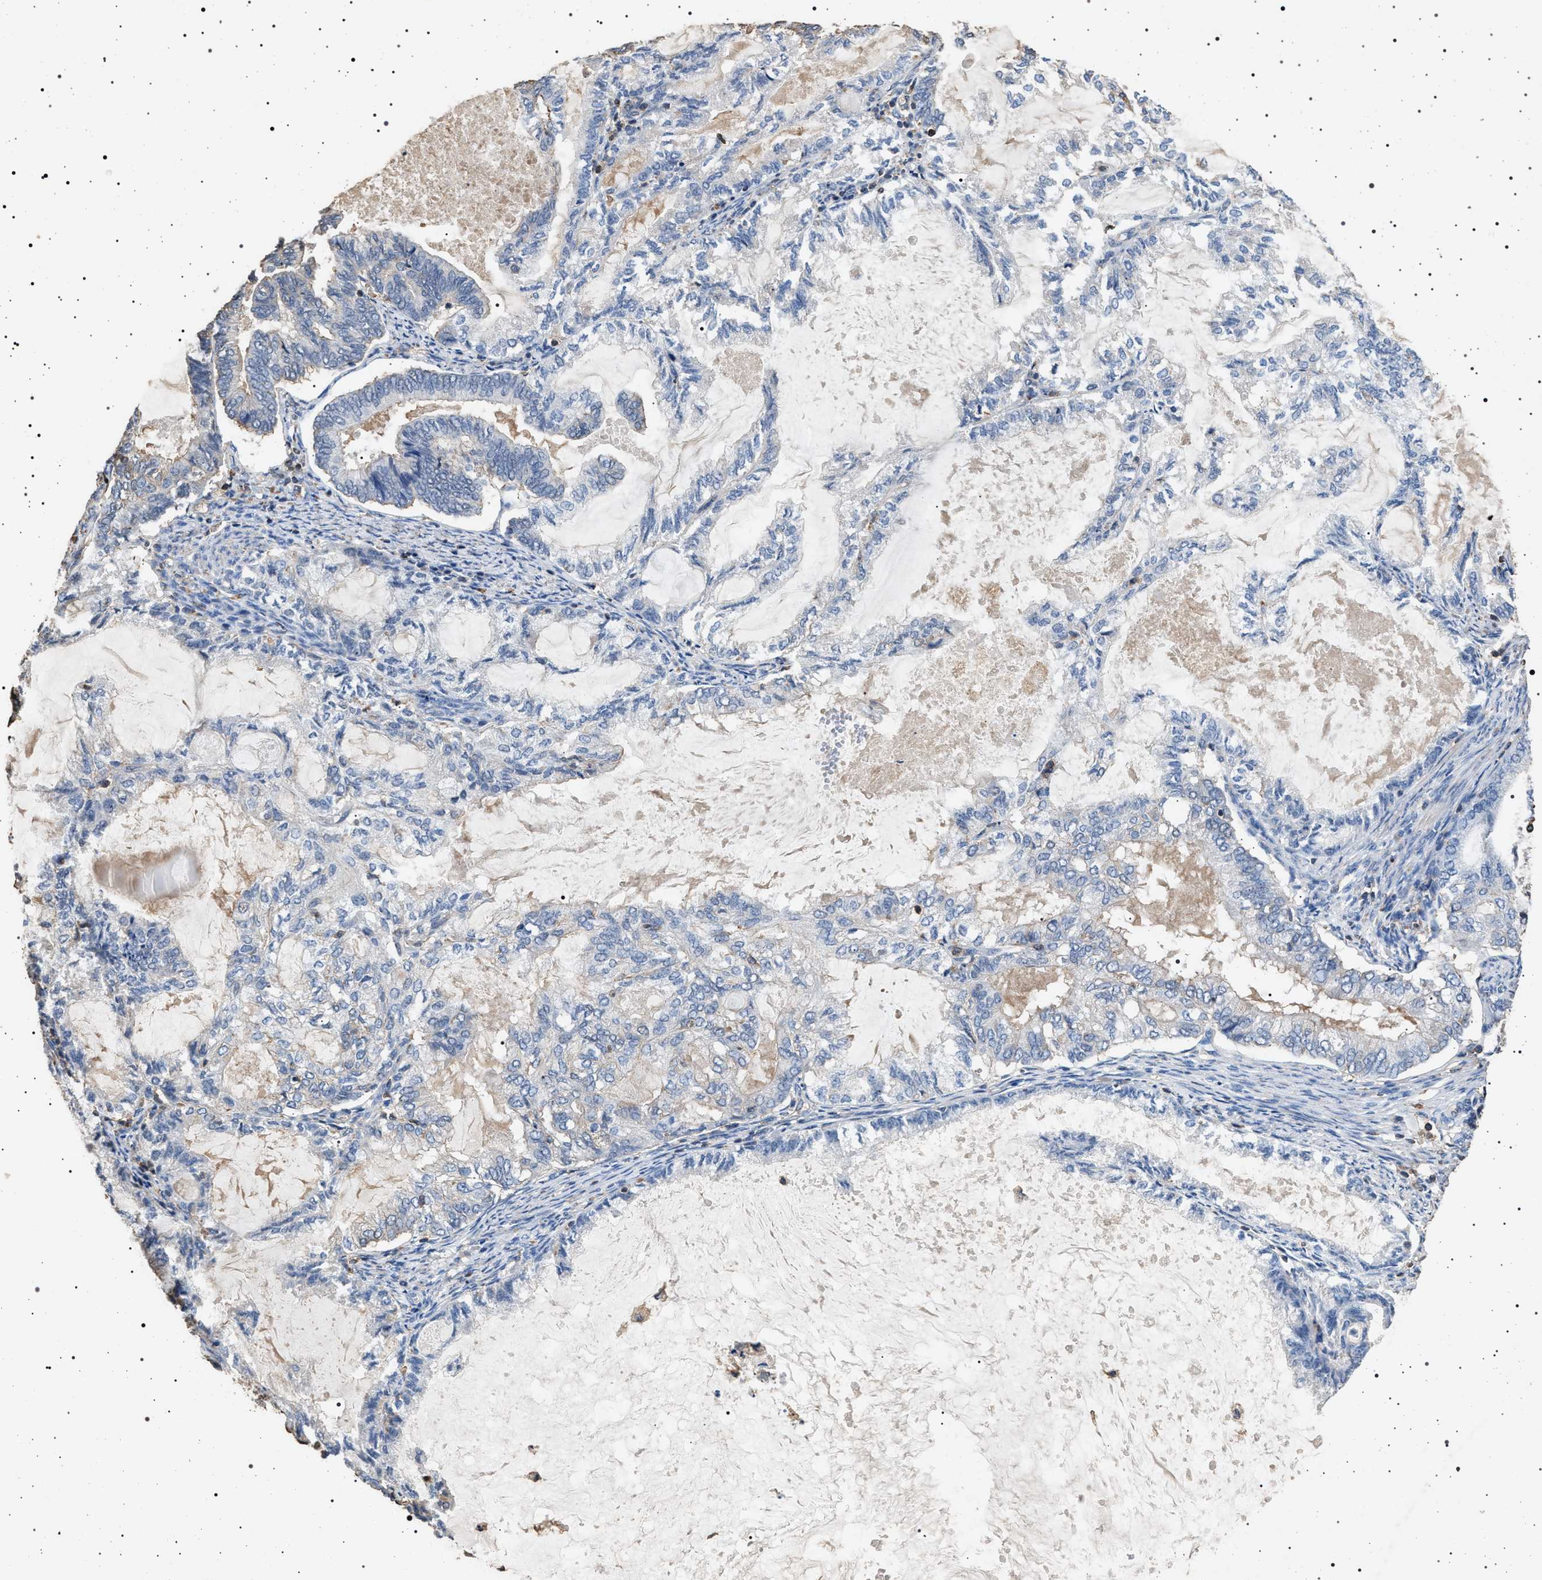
{"staining": {"intensity": "negative", "quantity": "none", "location": "none"}, "tissue": "endometrial cancer", "cell_type": "Tumor cells", "image_type": "cancer", "snomed": [{"axis": "morphology", "description": "Adenocarcinoma, NOS"}, {"axis": "topography", "description": "Endometrium"}], "caption": "A micrograph of human adenocarcinoma (endometrial) is negative for staining in tumor cells.", "gene": "SMAP2", "patient": {"sex": "female", "age": 86}}